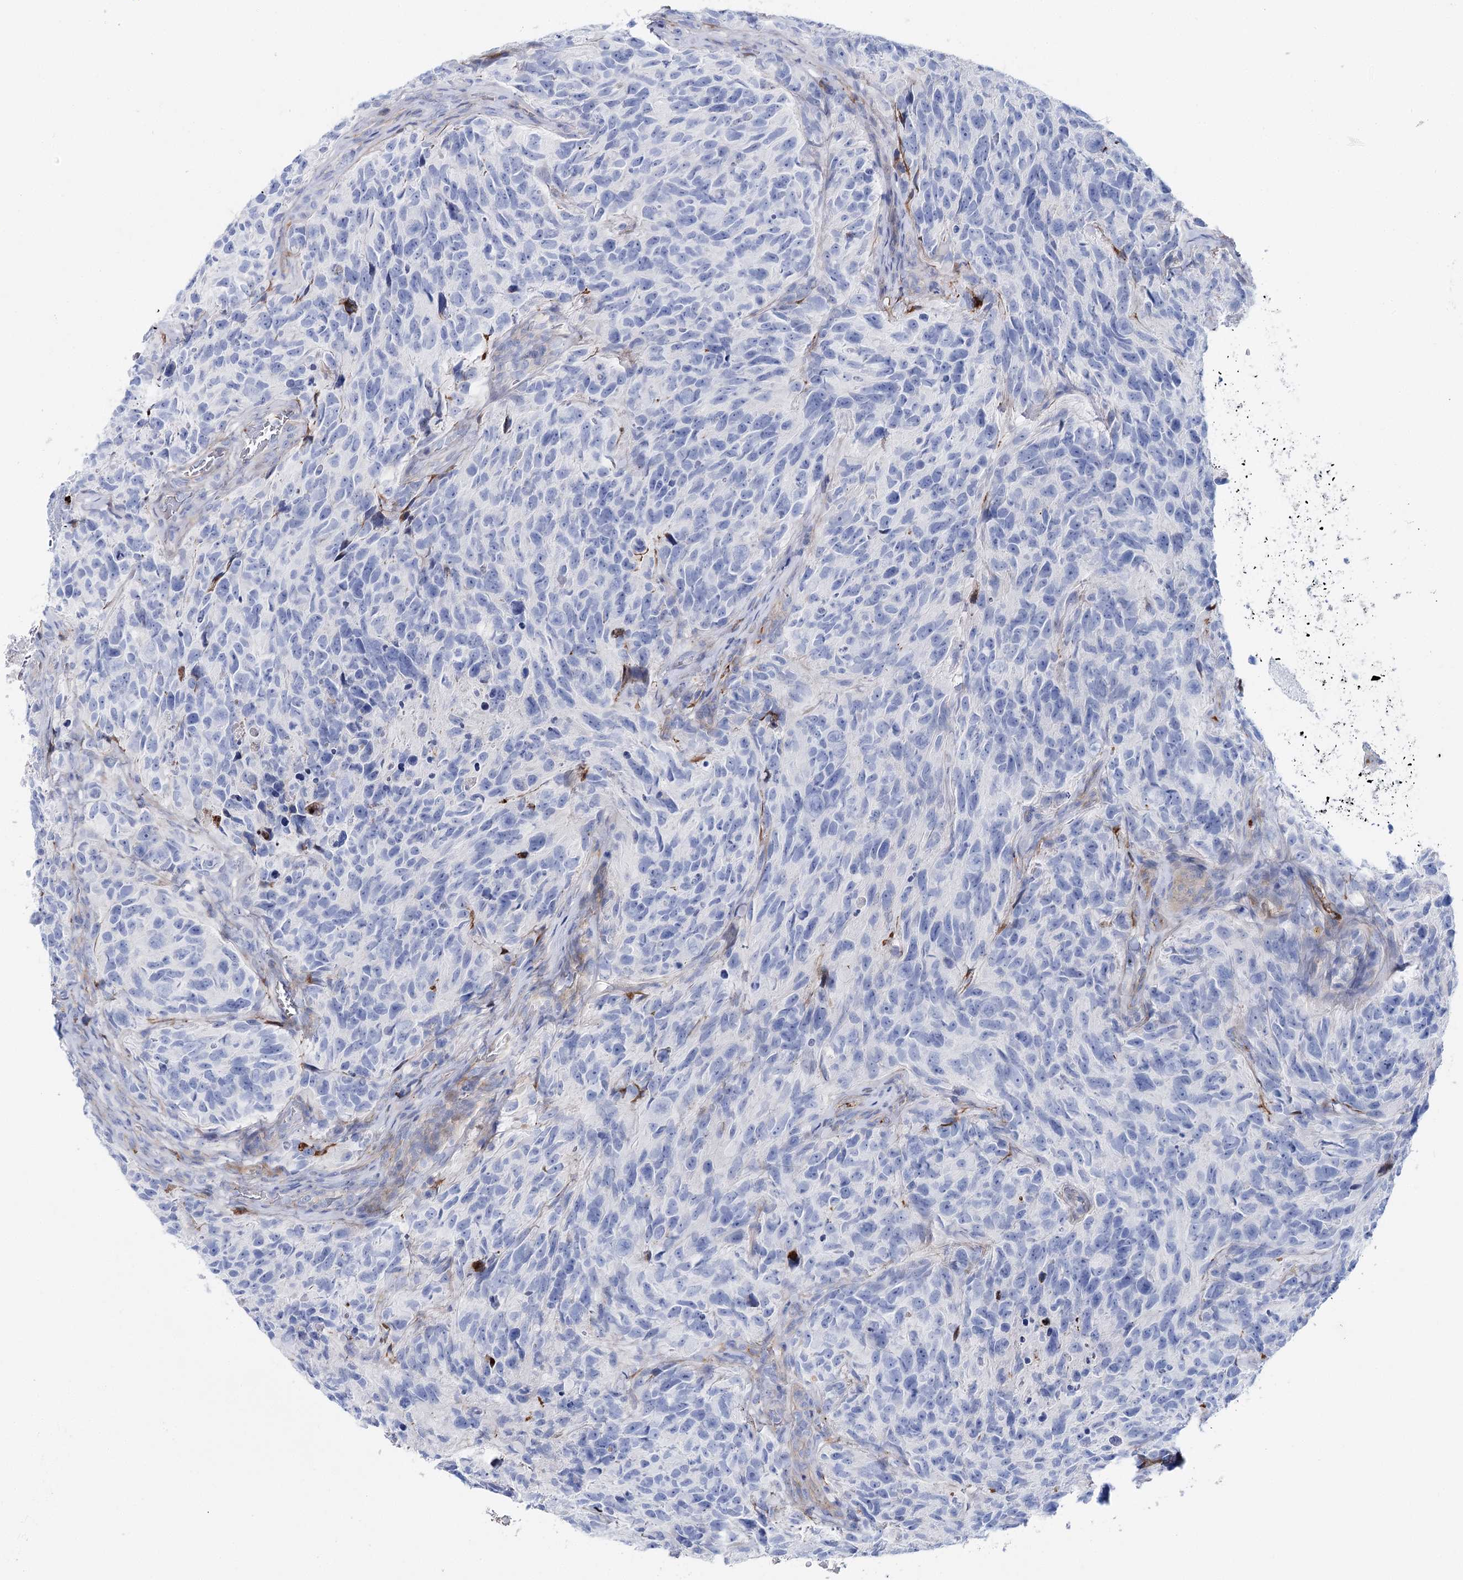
{"staining": {"intensity": "negative", "quantity": "none", "location": "none"}, "tissue": "glioma", "cell_type": "Tumor cells", "image_type": "cancer", "snomed": [{"axis": "morphology", "description": "Glioma, malignant, High grade"}, {"axis": "topography", "description": "Brain"}], "caption": "Immunohistochemistry of human glioma shows no expression in tumor cells.", "gene": "ANKRD23", "patient": {"sex": "male", "age": 69}}